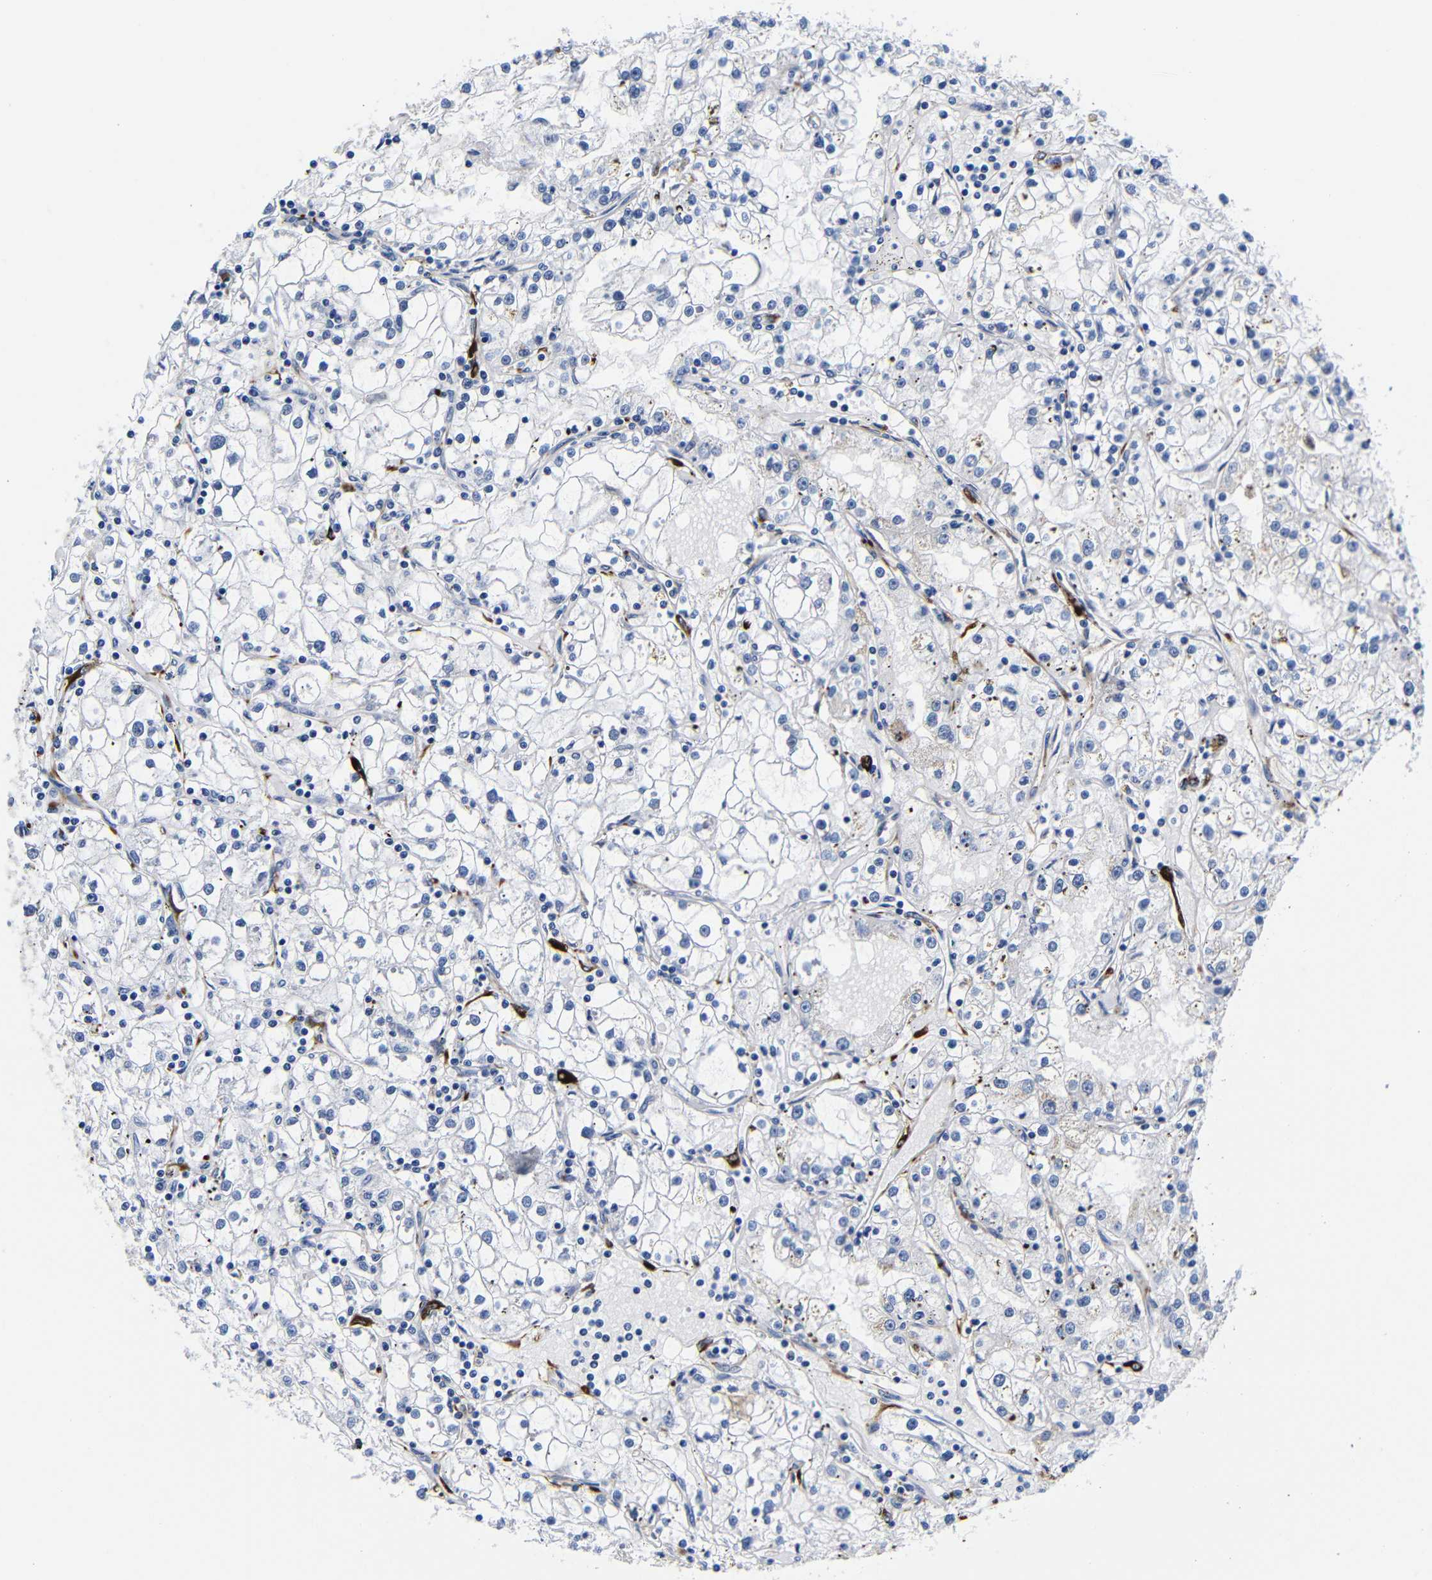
{"staining": {"intensity": "negative", "quantity": "none", "location": "none"}, "tissue": "renal cancer", "cell_type": "Tumor cells", "image_type": "cancer", "snomed": [{"axis": "morphology", "description": "Adenocarcinoma, NOS"}, {"axis": "topography", "description": "Kidney"}], "caption": "Renal adenocarcinoma was stained to show a protein in brown. There is no significant expression in tumor cells.", "gene": "LRIG1", "patient": {"sex": "male", "age": 56}}